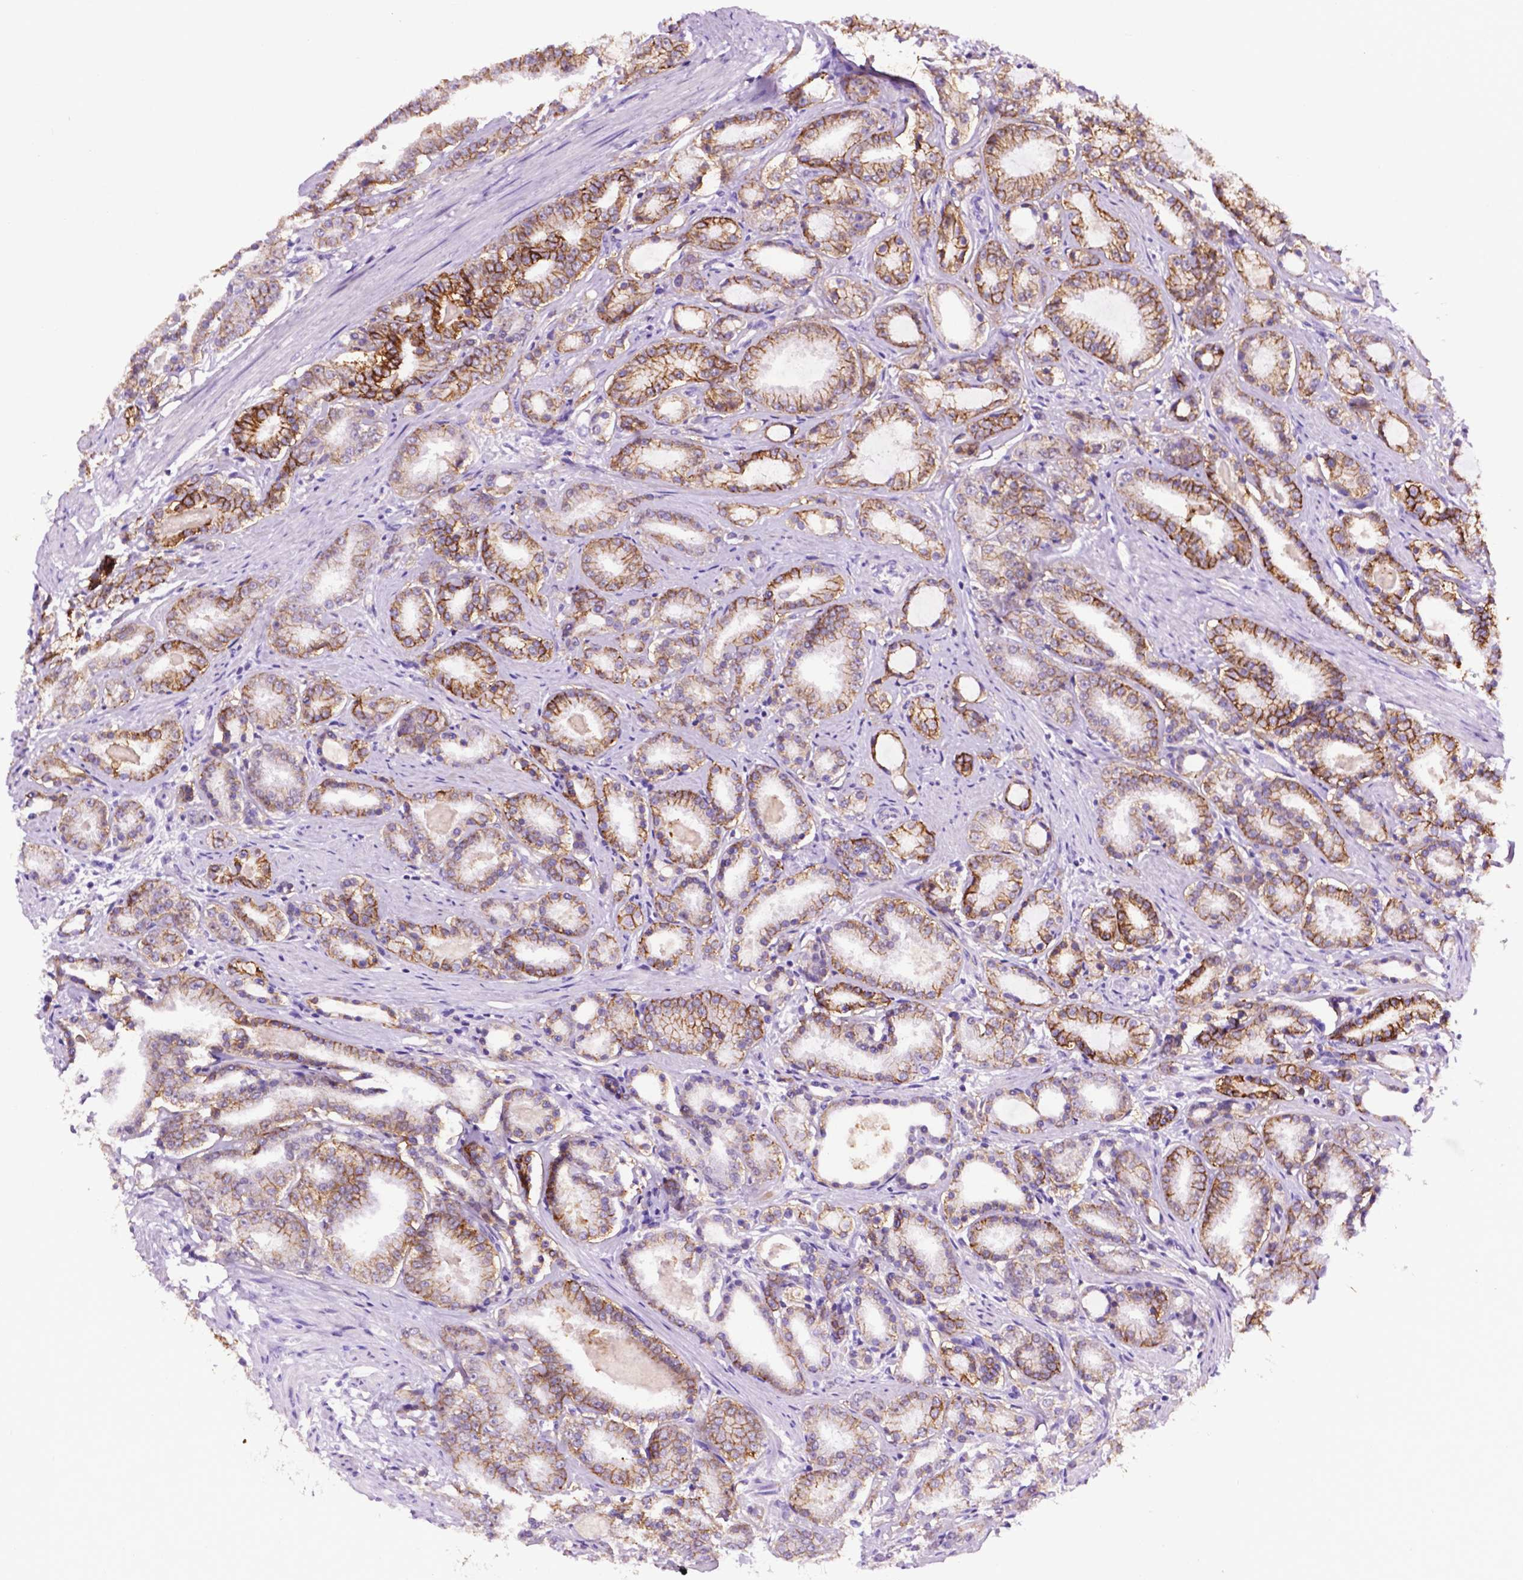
{"staining": {"intensity": "moderate", "quantity": ">75%", "location": "cytoplasmic/membranous"}, "tissue": "prostate cancer", "cell_type": "Tumor cells", "image_type": "cancer", "snomed": [{"axis": "morphology", "description": "Adenocarcinoma, High grade"}, {"axis": "topography", "description": "Prostate"}], "caption": "Prostate adenocarcinoma (high-grade) tissue reveals moderate cytoplasmic/membranous positivity in about >75% of tumor cells Nuclei are stained in blue.", "gene": "TACSTD2", "patient": {"sex": "male", "age": 63}}